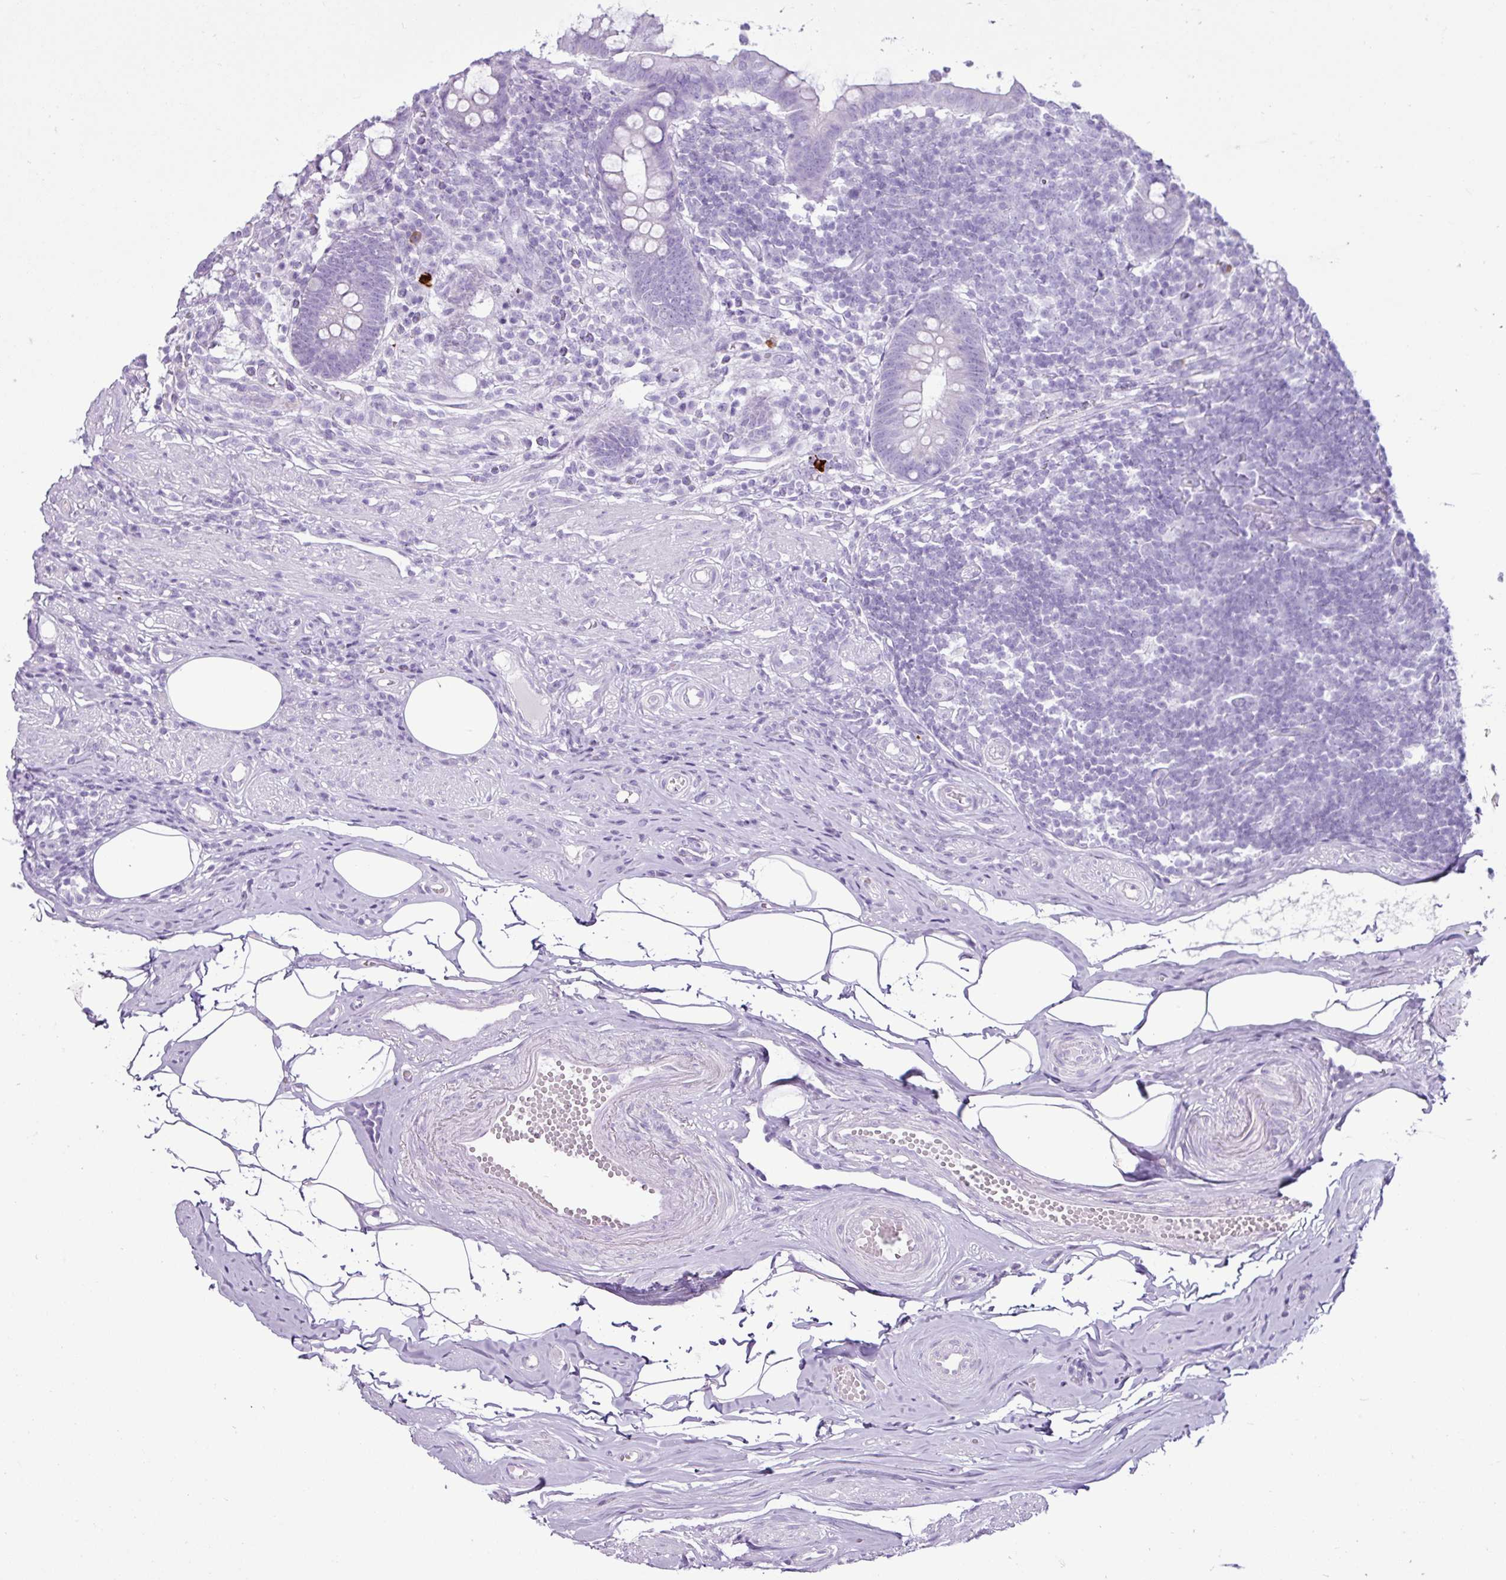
{"staining": {"intensity": "negative", "quantity": "none", "location": "none"}, "tissue": "appendix", "cell_type": "Glandular cells", "image_type": "normal", "snomed": [{"axis": "morphology", "description": "Normal tissue, NOS"}, {"axis": "topography", "description": "Appendix"}], "caption": "Immunohistochemical staining of benign human appendix reveals no significant positivity in glandular cells.", "gene": "LILRB4", "patient": {"sex": "female", "age": 56}}